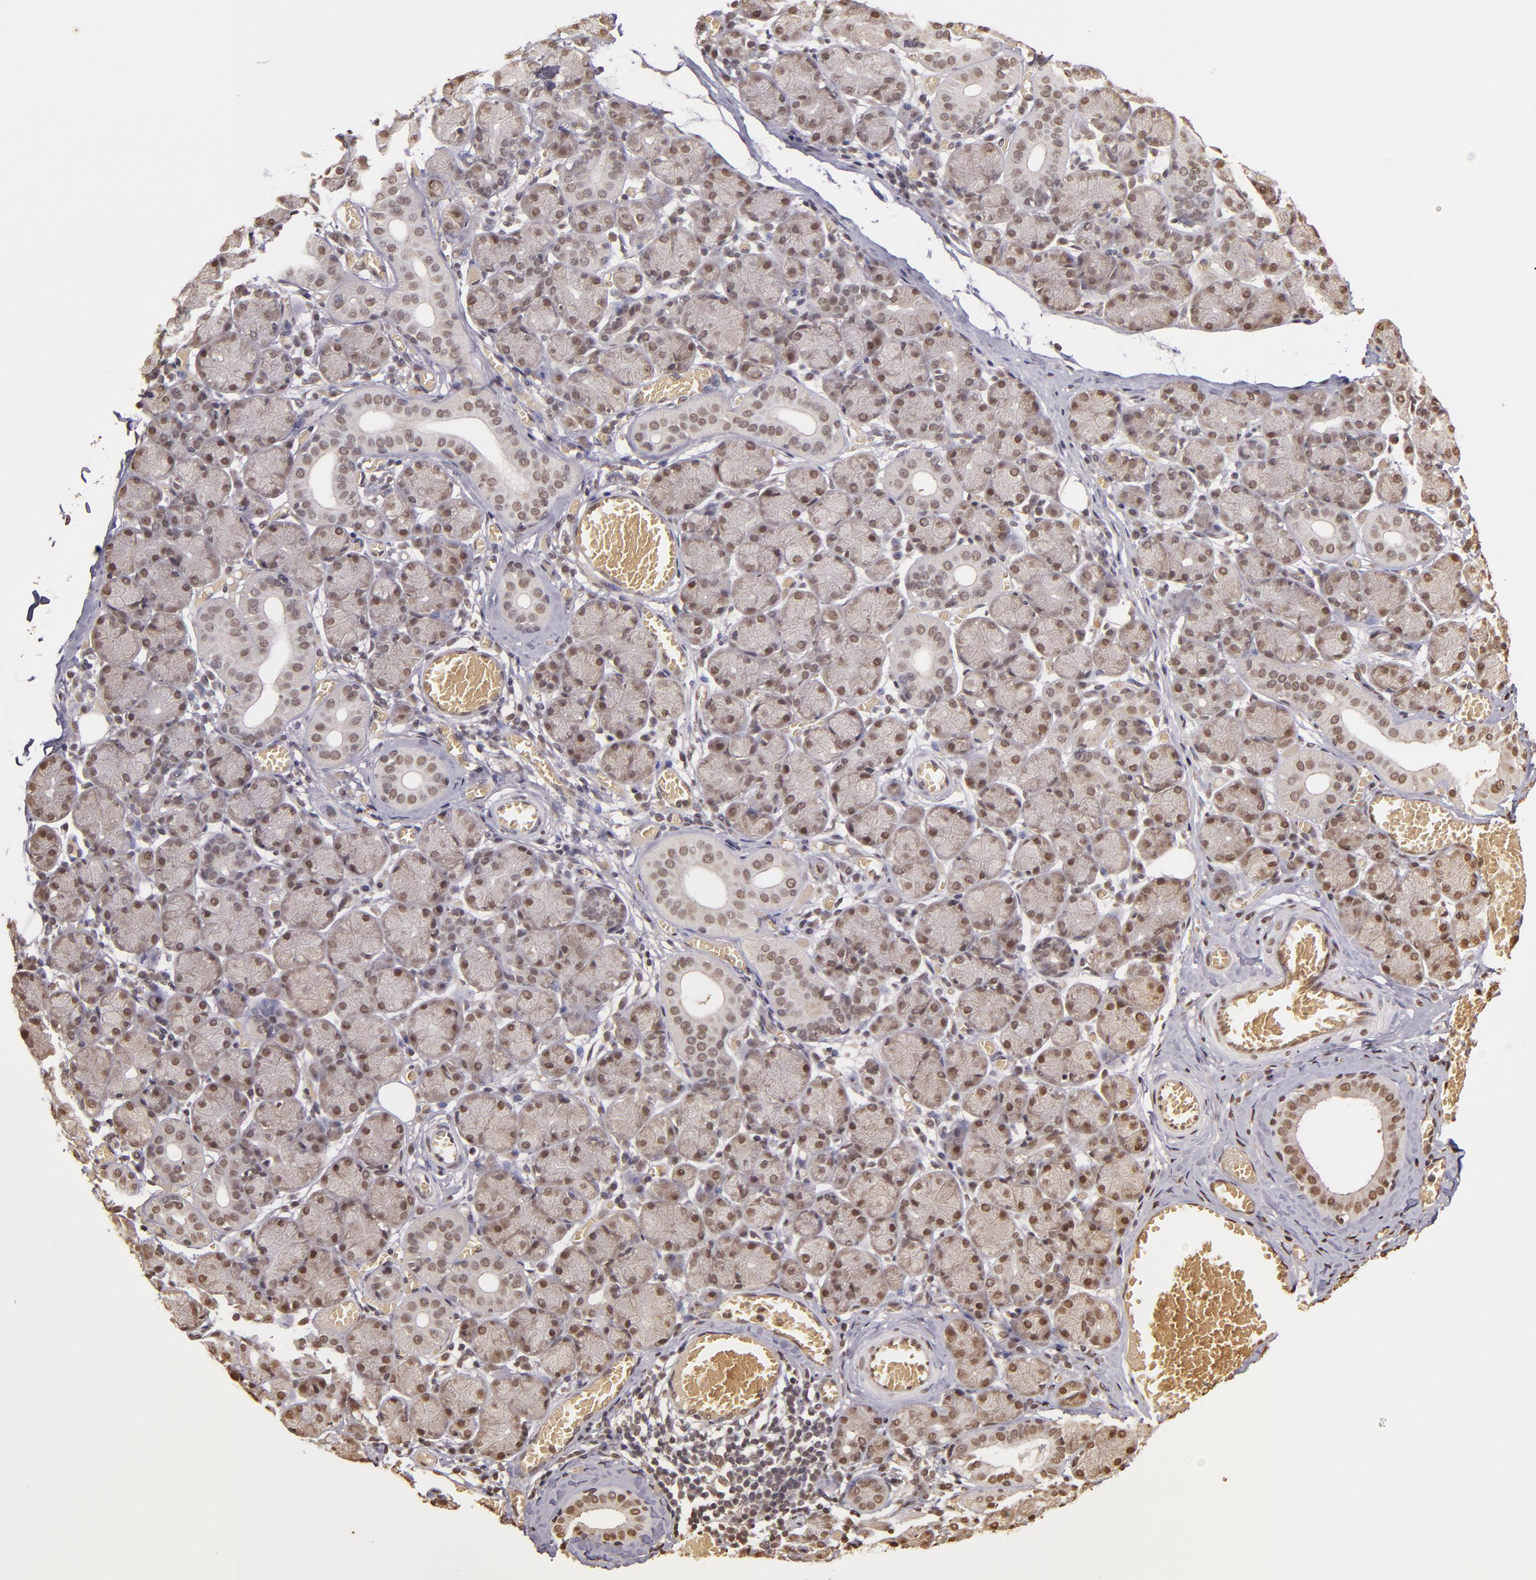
{"staining": {"intensity": "weak", "quantity": ">75%", "location": "cytoplasmic/membranous,nuclear"}, "tissue": "salivary gland", "cell_type": "Glandular cells", "image_type": "normal", "snomed": [{"axis": "morphology", "description": "Normal tissue, NOS"}, {"axis": "topography", "description": "Salivary gland"}], "caption": "Immunohistochemical staining of benign salivary gland exhibits weak cytoplasmic/membranous,nuclear protein positivity in approximately >75% of glandular cells.", "gene": "CUL1", "patient": {"sex": "female", "age": 24}}